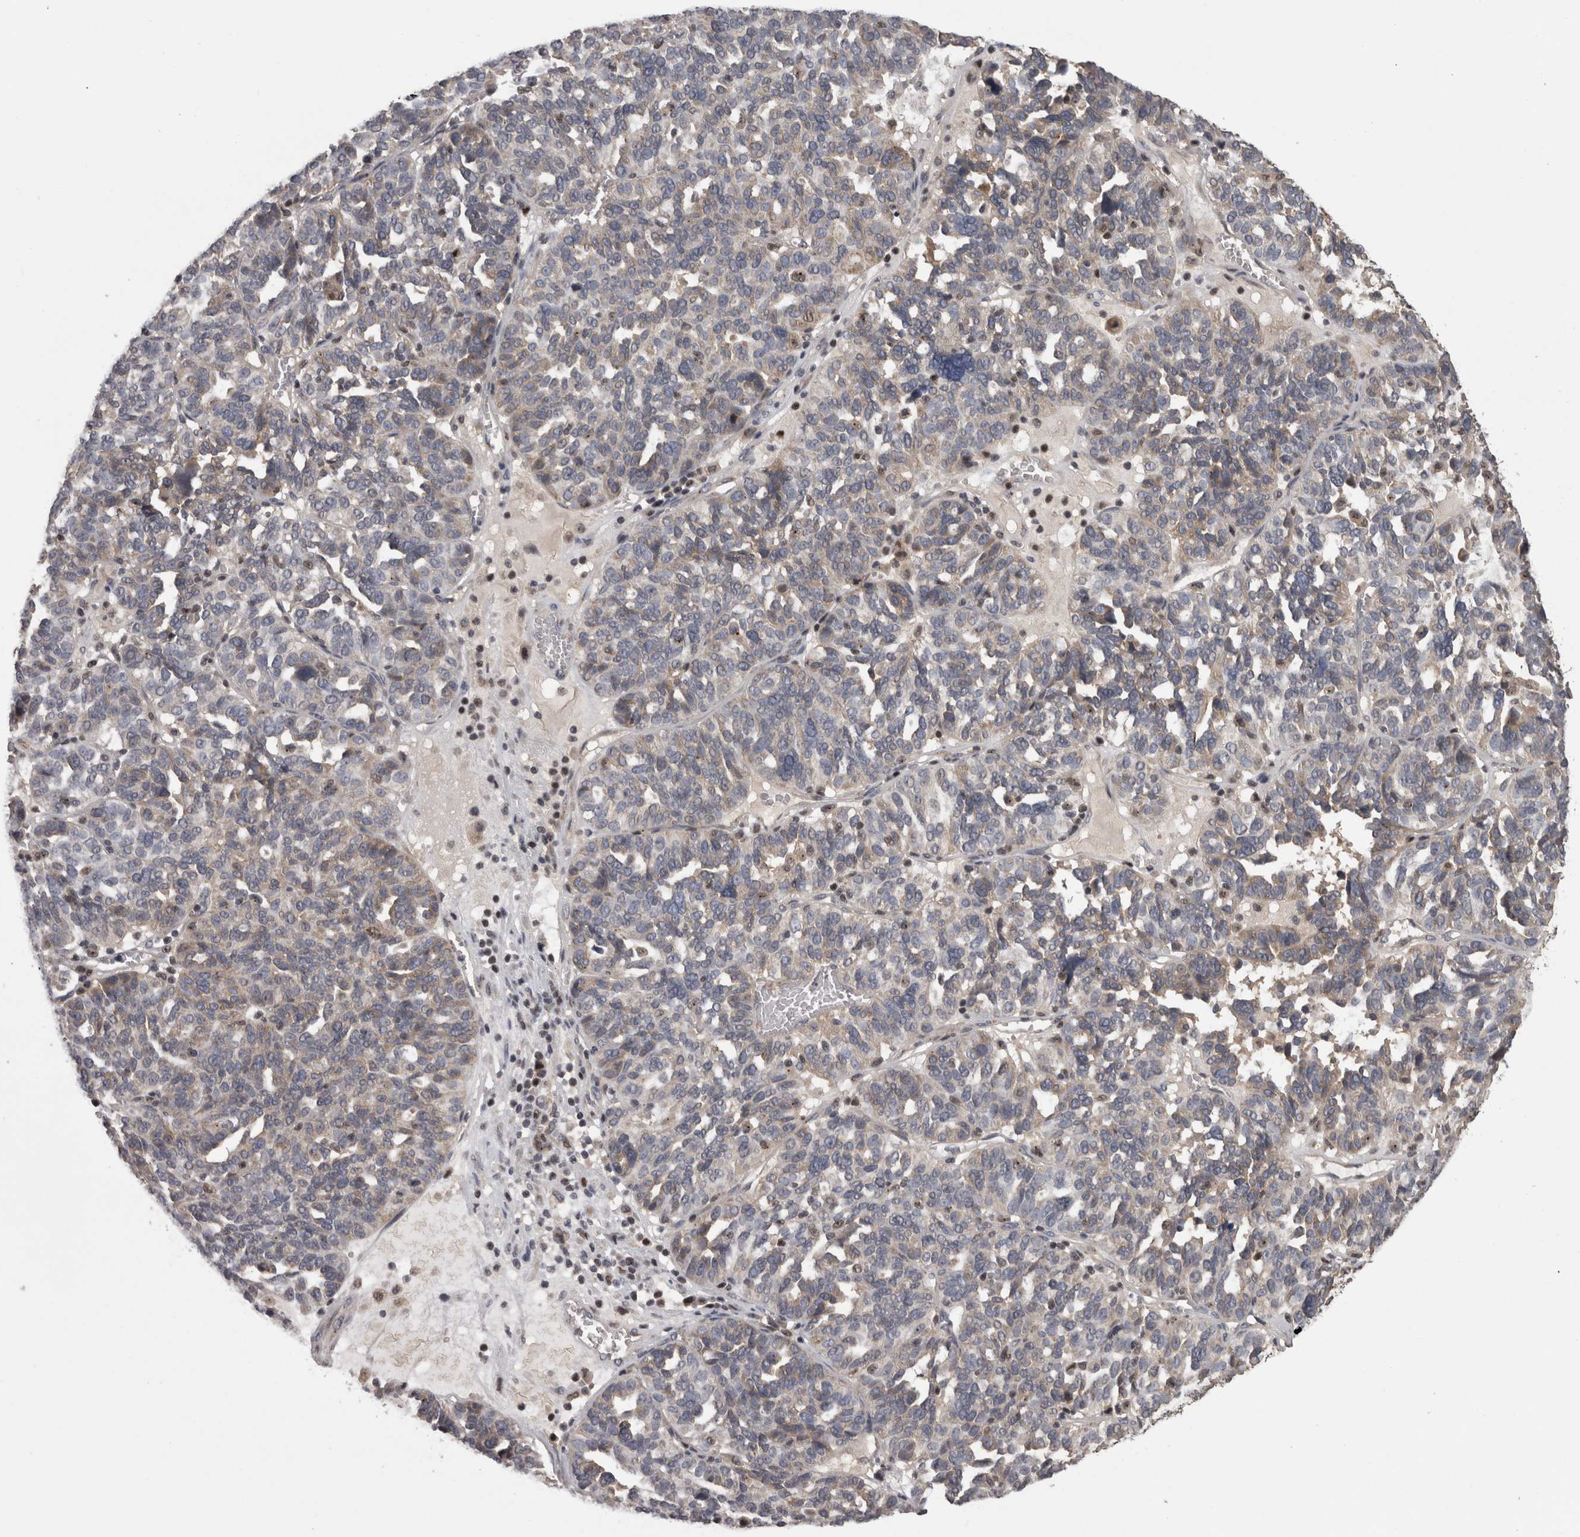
{"staining": {"intensity": "weak", "quantity": "<25%", "location": "cytoplasmic/membranous"}, "tissue": "ovarian cancer", "cell_type": "Tumor cells", "image_type": "cancer", "snomed": [{"axis": "morphology", "description": "Cystadenocarcinoma, serous, NOS"}, {"axis": "topography", "description": "Ovary"}], "caption": "IHC micrograph of human ovarian cancer stained for a protein (brown), which displays no positivity in tumor cells.", "gene": "PCM1", "patient": {"sex": "female", "age": 59}}